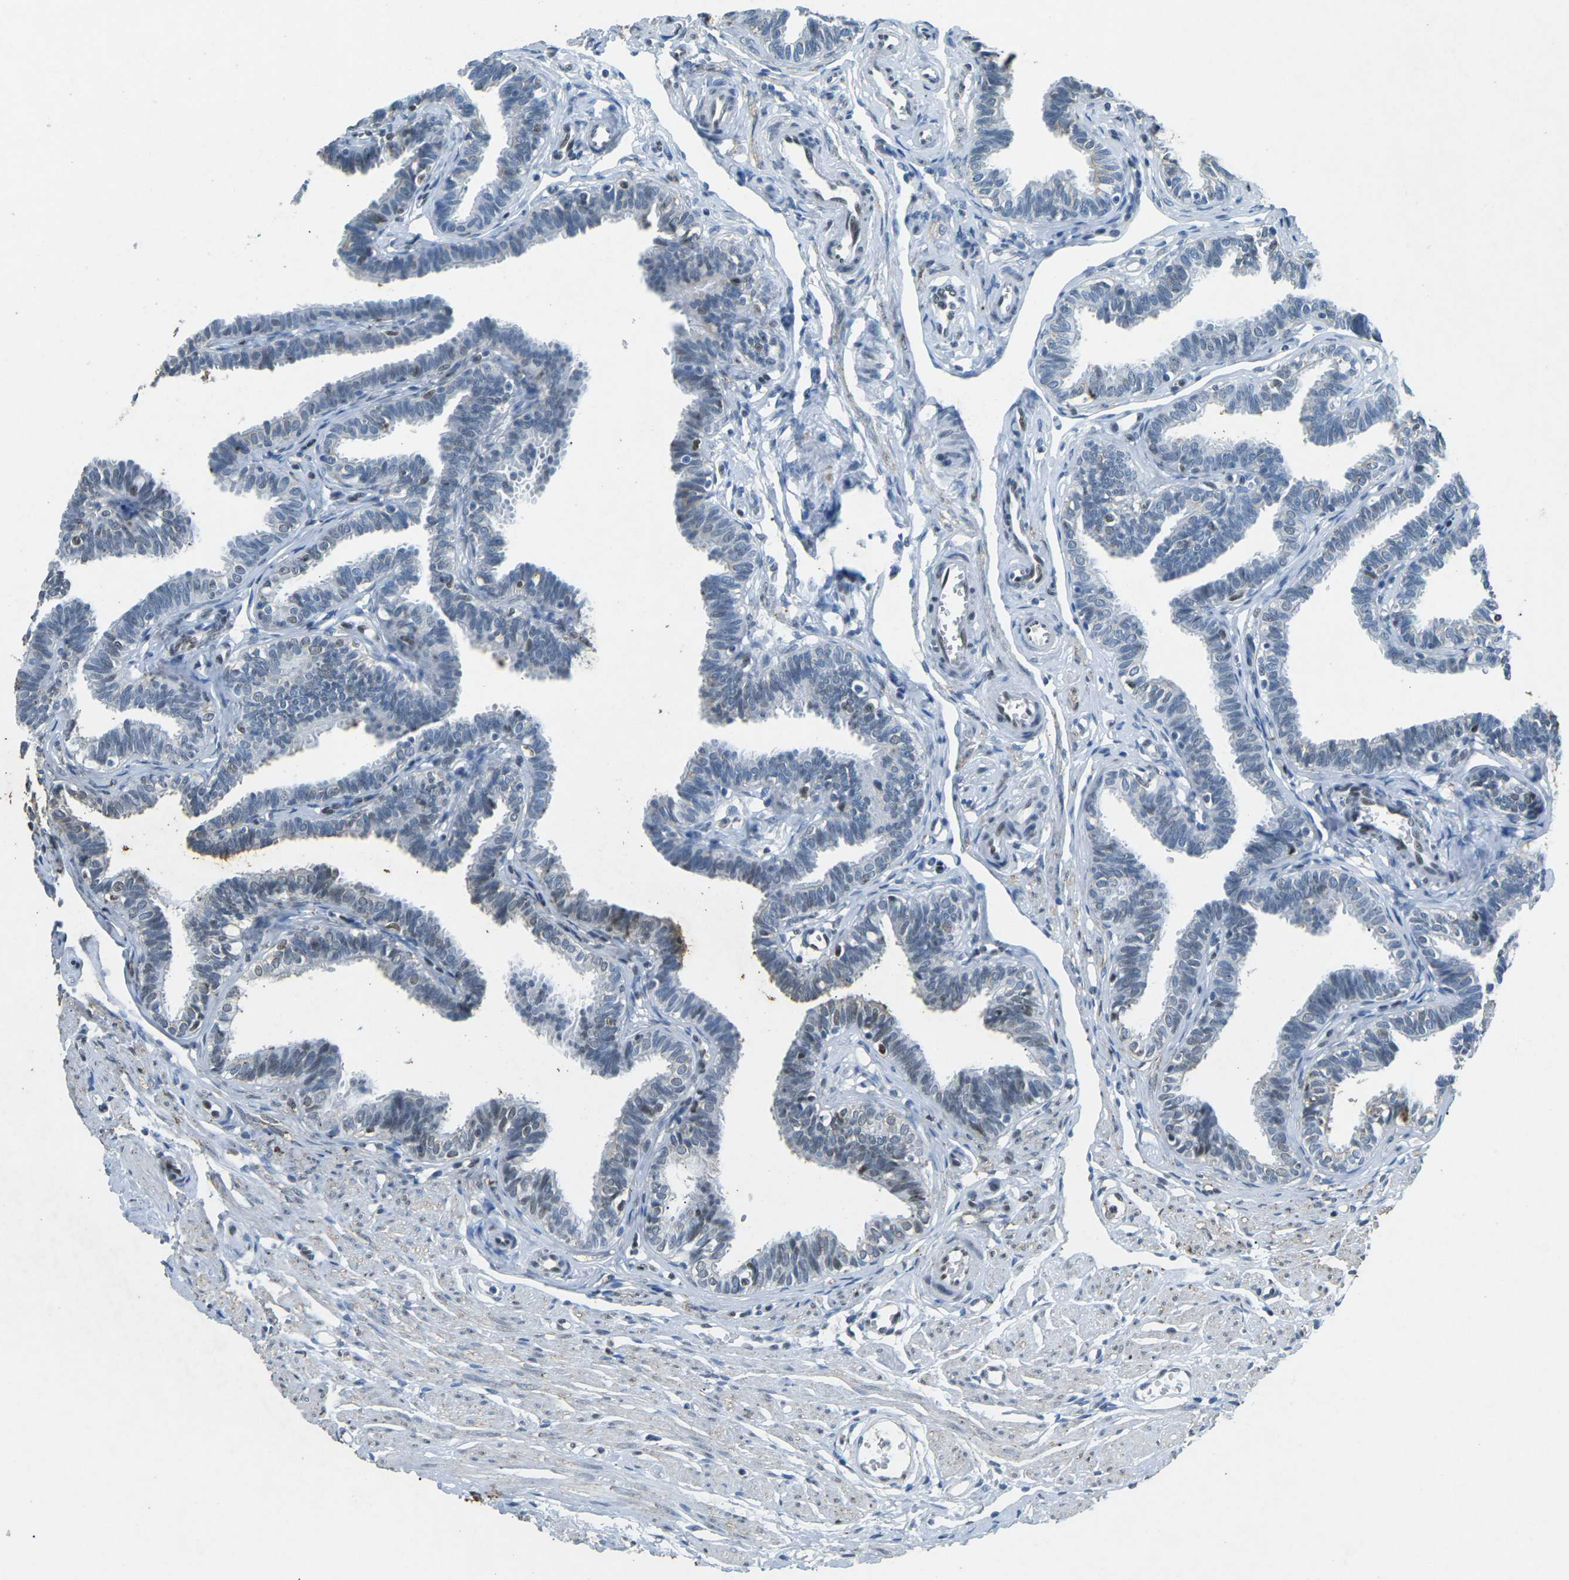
{"staining": {"intensity": "moderate", "quantity": "25%-75%", "location": "nuclear"}, "tissue": "fallopian tube", "cell_type": "Glandular cells", "image_type": "normal", "snomed": [{"axis": "morphology", "description": "Normal tissue, NOS"}, {"axis": "topography", "description": "Fallopian tube"}, {"axis": "topography", "description": "Ovary"}], "caption": "The histopathology image shows a brown stain indicating the presence of a protein in the nuclear of glandular cells in fallopian tube.", "gene": "RB1", "patient": {"sex": "female", "age": 23}}